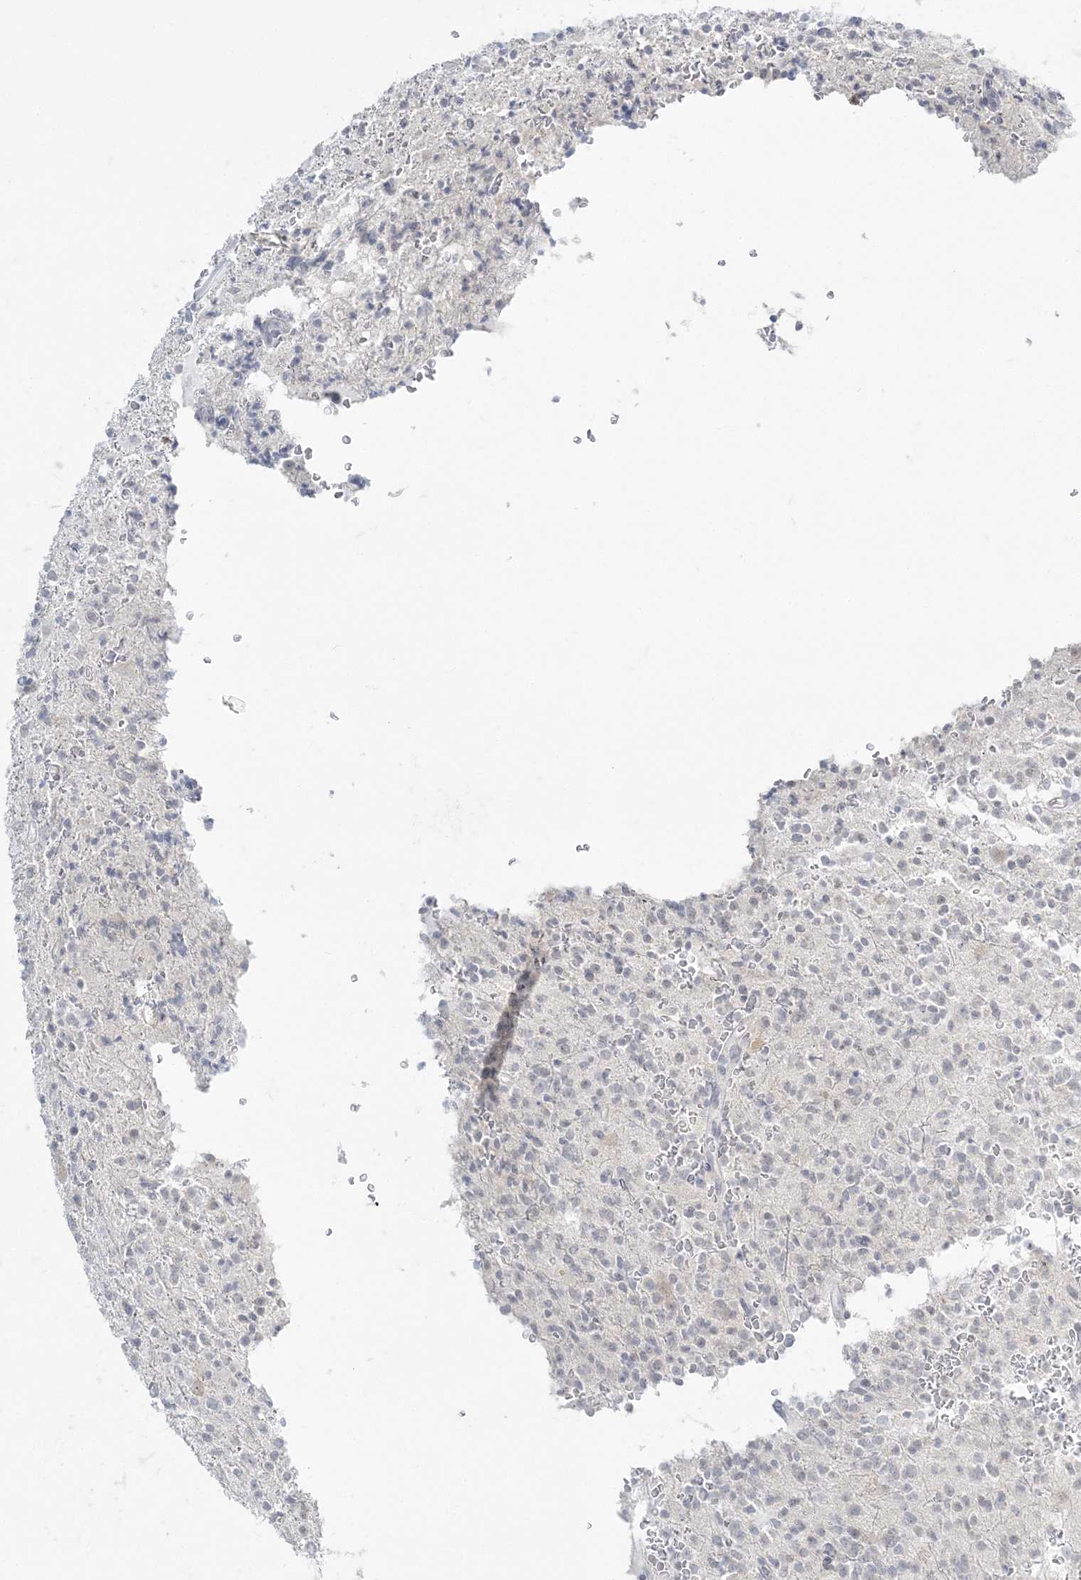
{"staining": {"intensity": "negative", "quantity": "none", "location": "none"}, "tissue": "glioma", "cell_type": "Tumor cells", "image_type": "cancer", "snomed": [{"axis": "morphology", "description": "Glioma, malignant, High grade"}, {"axis": "topography", "description": "Brain"}], "caption": "Glioma stained for a protein using immunohistochemistry (IHC) demonstrates no staining tumor cells.", "gene": "ZC3H6", "patient": {"sex": "male", "age": 34}}